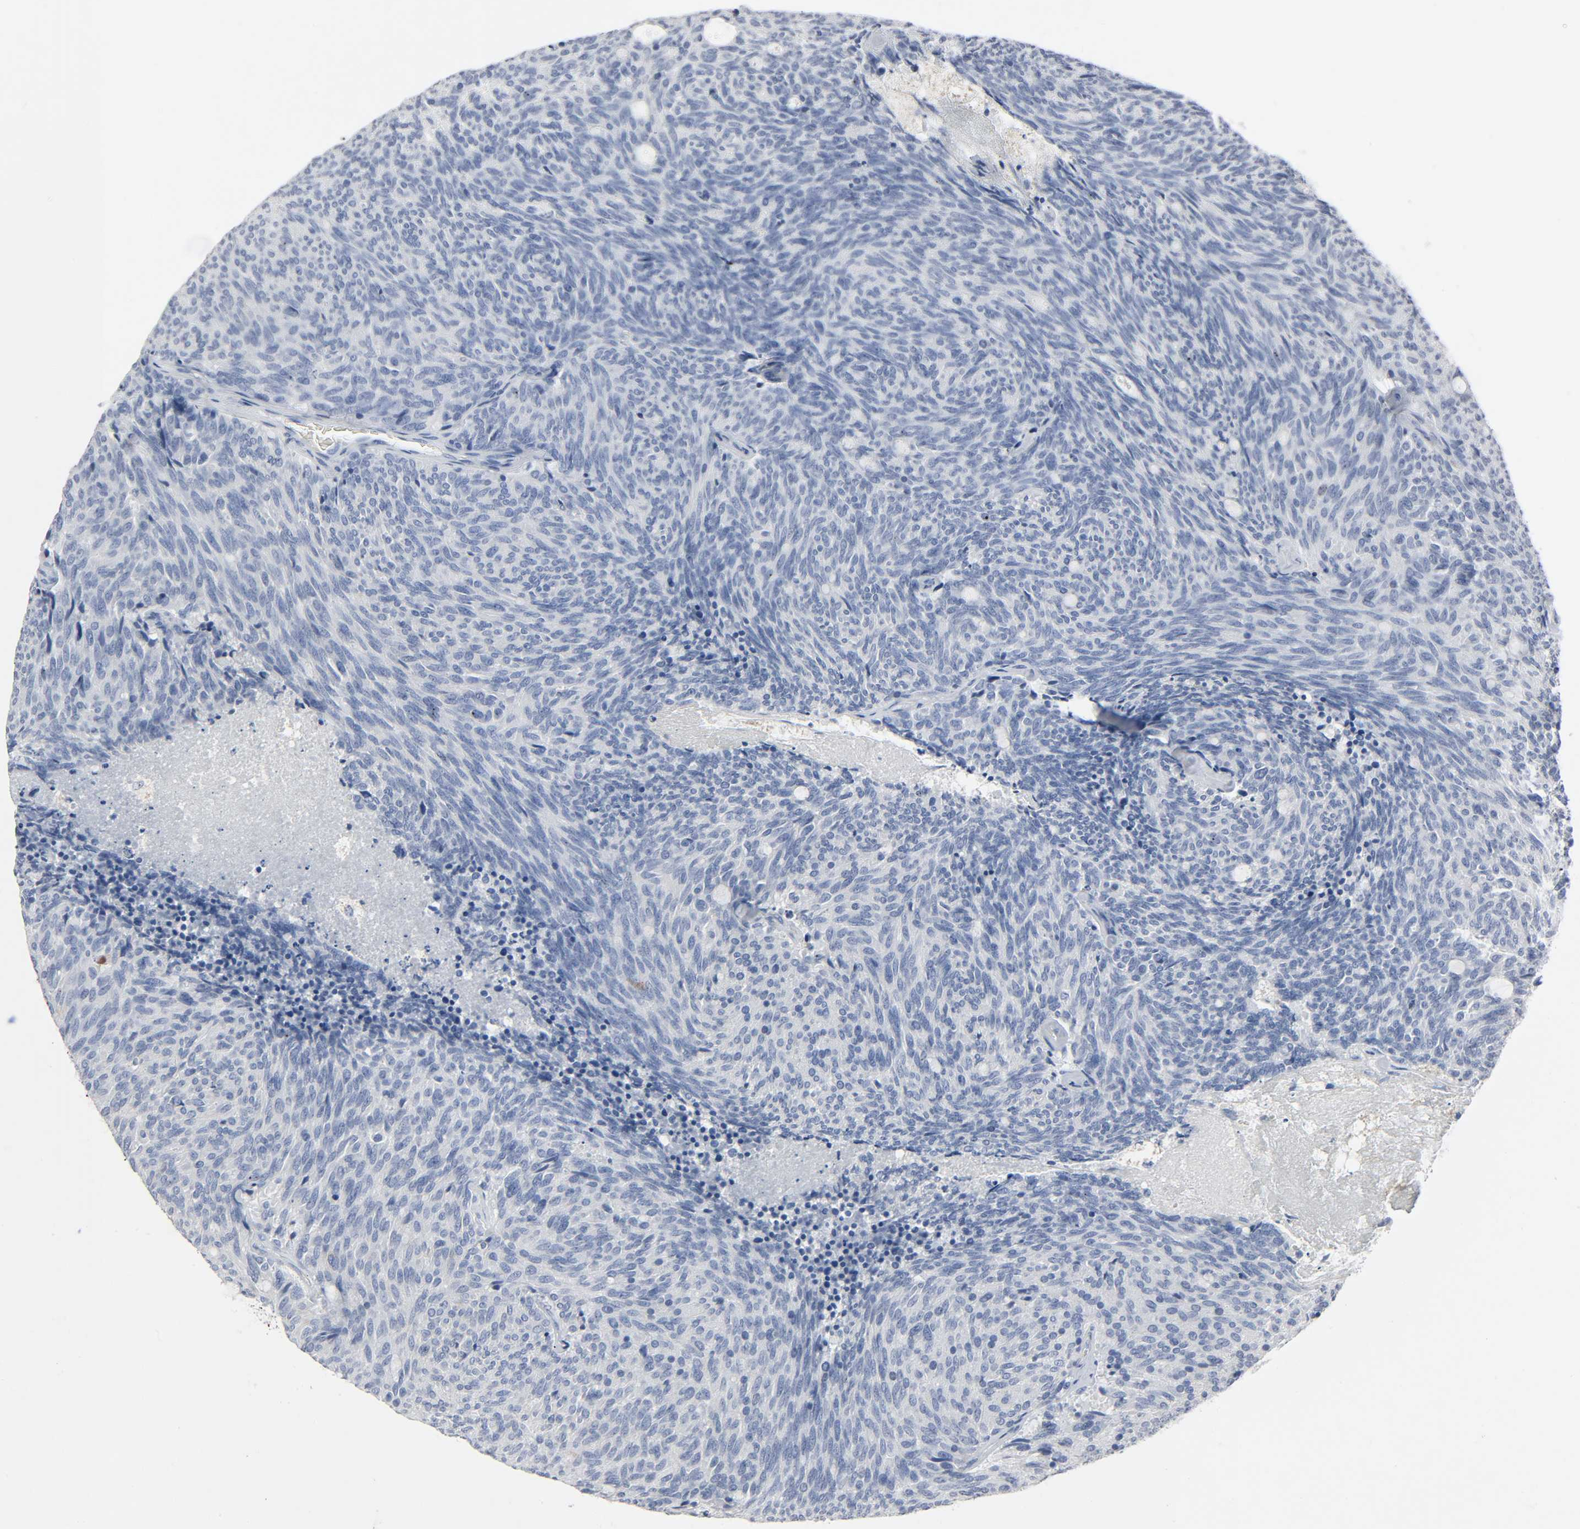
{"staining": {"intensity": "negative", "quantity": "none", "location": "none"}, "tissue": "carcinoid", "cell_type": "Tumor cells", "image_type": "cancer", "snomed": [{"axis": "morphology", "description": "Carcinoid, malignant, NOS"}, {"axis": "topography", "description": "Pancreas"}], "caption": "Tumor cells show no significant protein expression in carcinoid.", "gene": "FBLN5", "patient": {"sex": "female", "age": 54}}